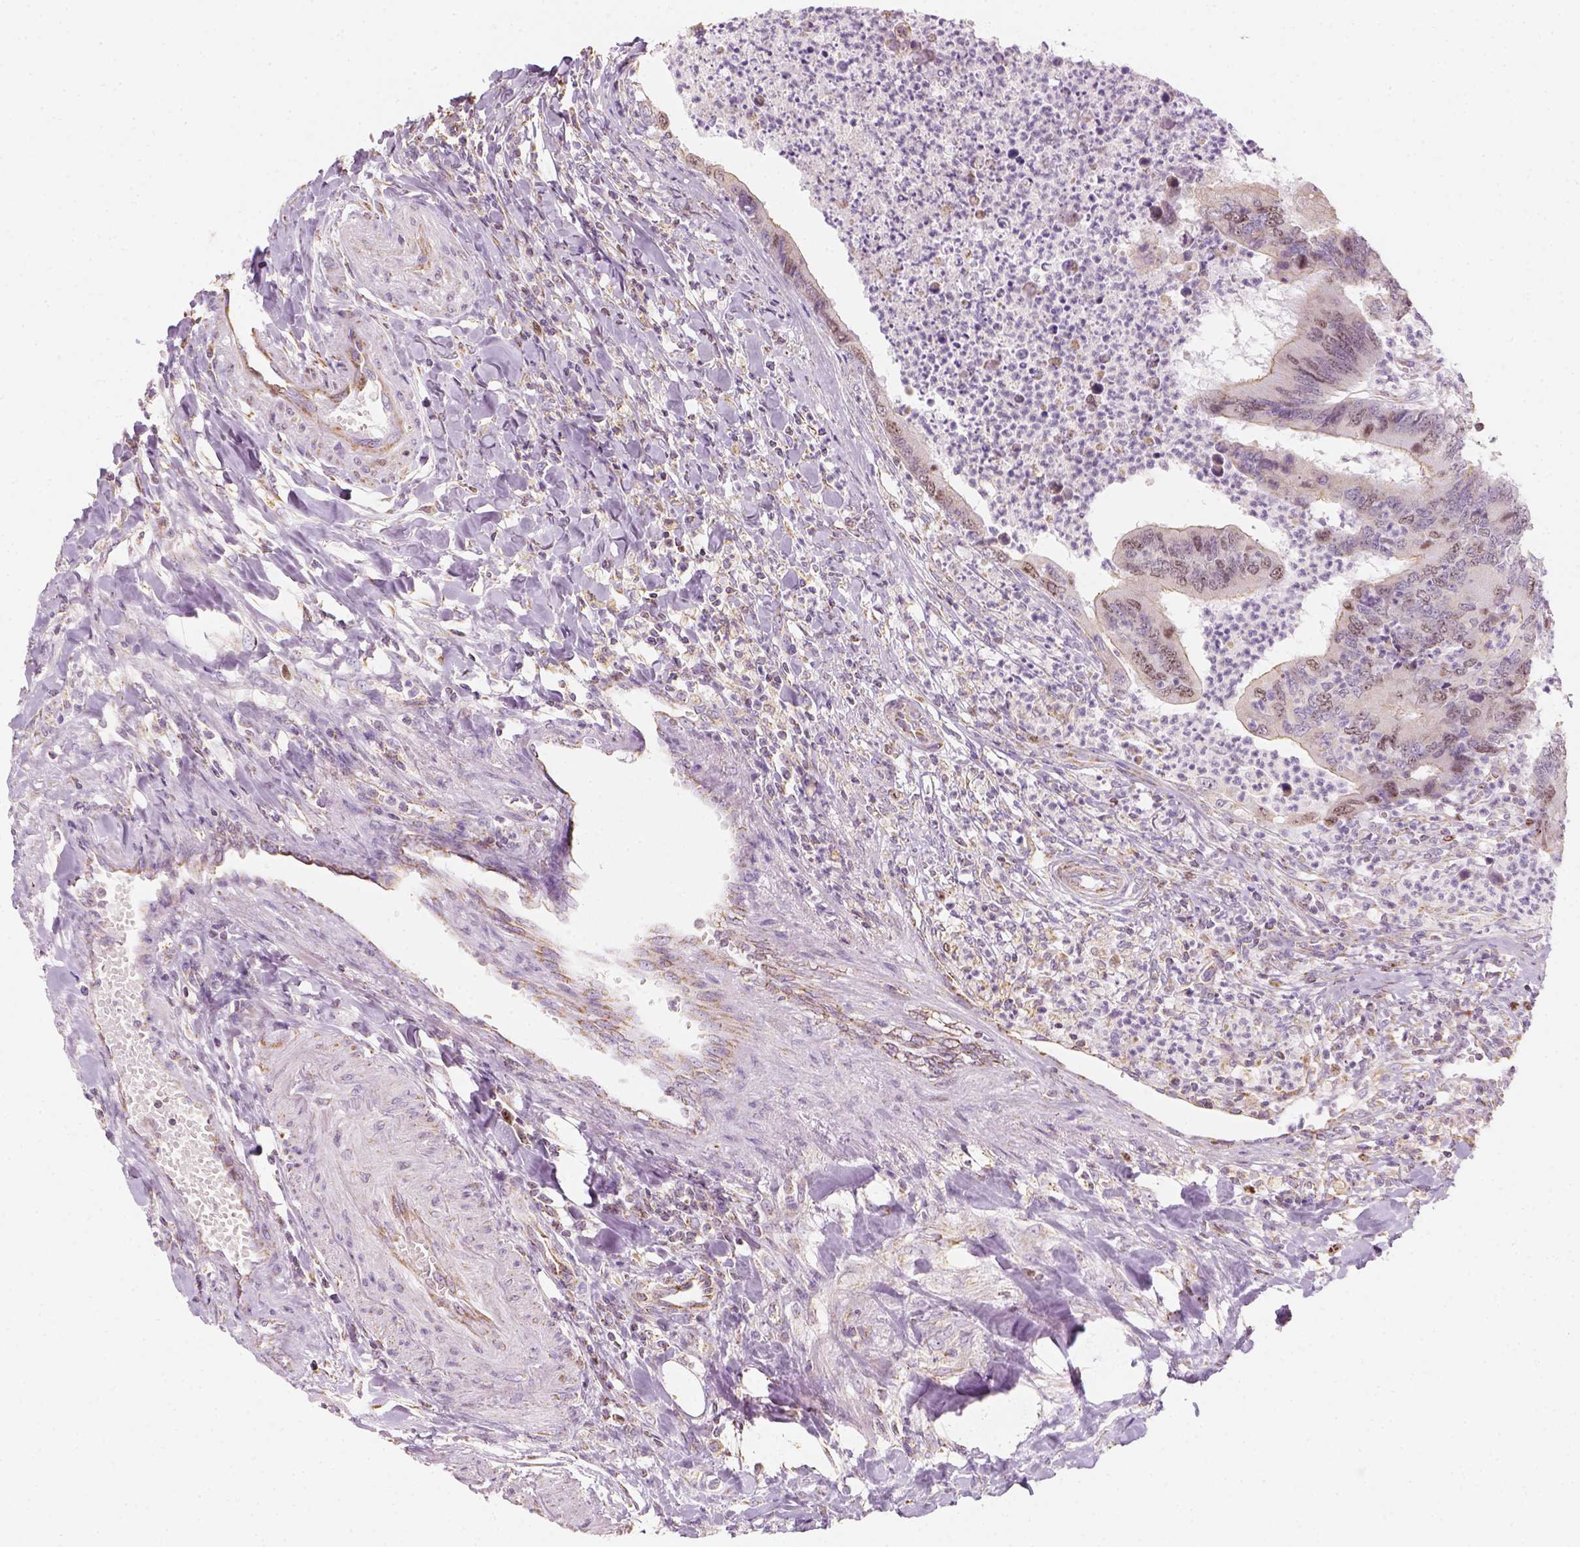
{"staining": {"intensity": "negative", "quantity": "none", "location": "none"}, "tissue": "colorectal cancer", "cell_type": "Tumor cells", "image_type": "cancer", "snomed": [{"axis": "morphology", "description": "Adenocarcinoma, NOS"}, {"axis": "topography", "description": "Colon"}], "caption": "IHC photomicrograph of neoplastic tissue: human adenocarcinoma (colorectal) stained with DAB demonstrates no significant protein positivity in tumor cells.", "gene": "LCA5", "patient": {"sex": "female", "age": 67}}